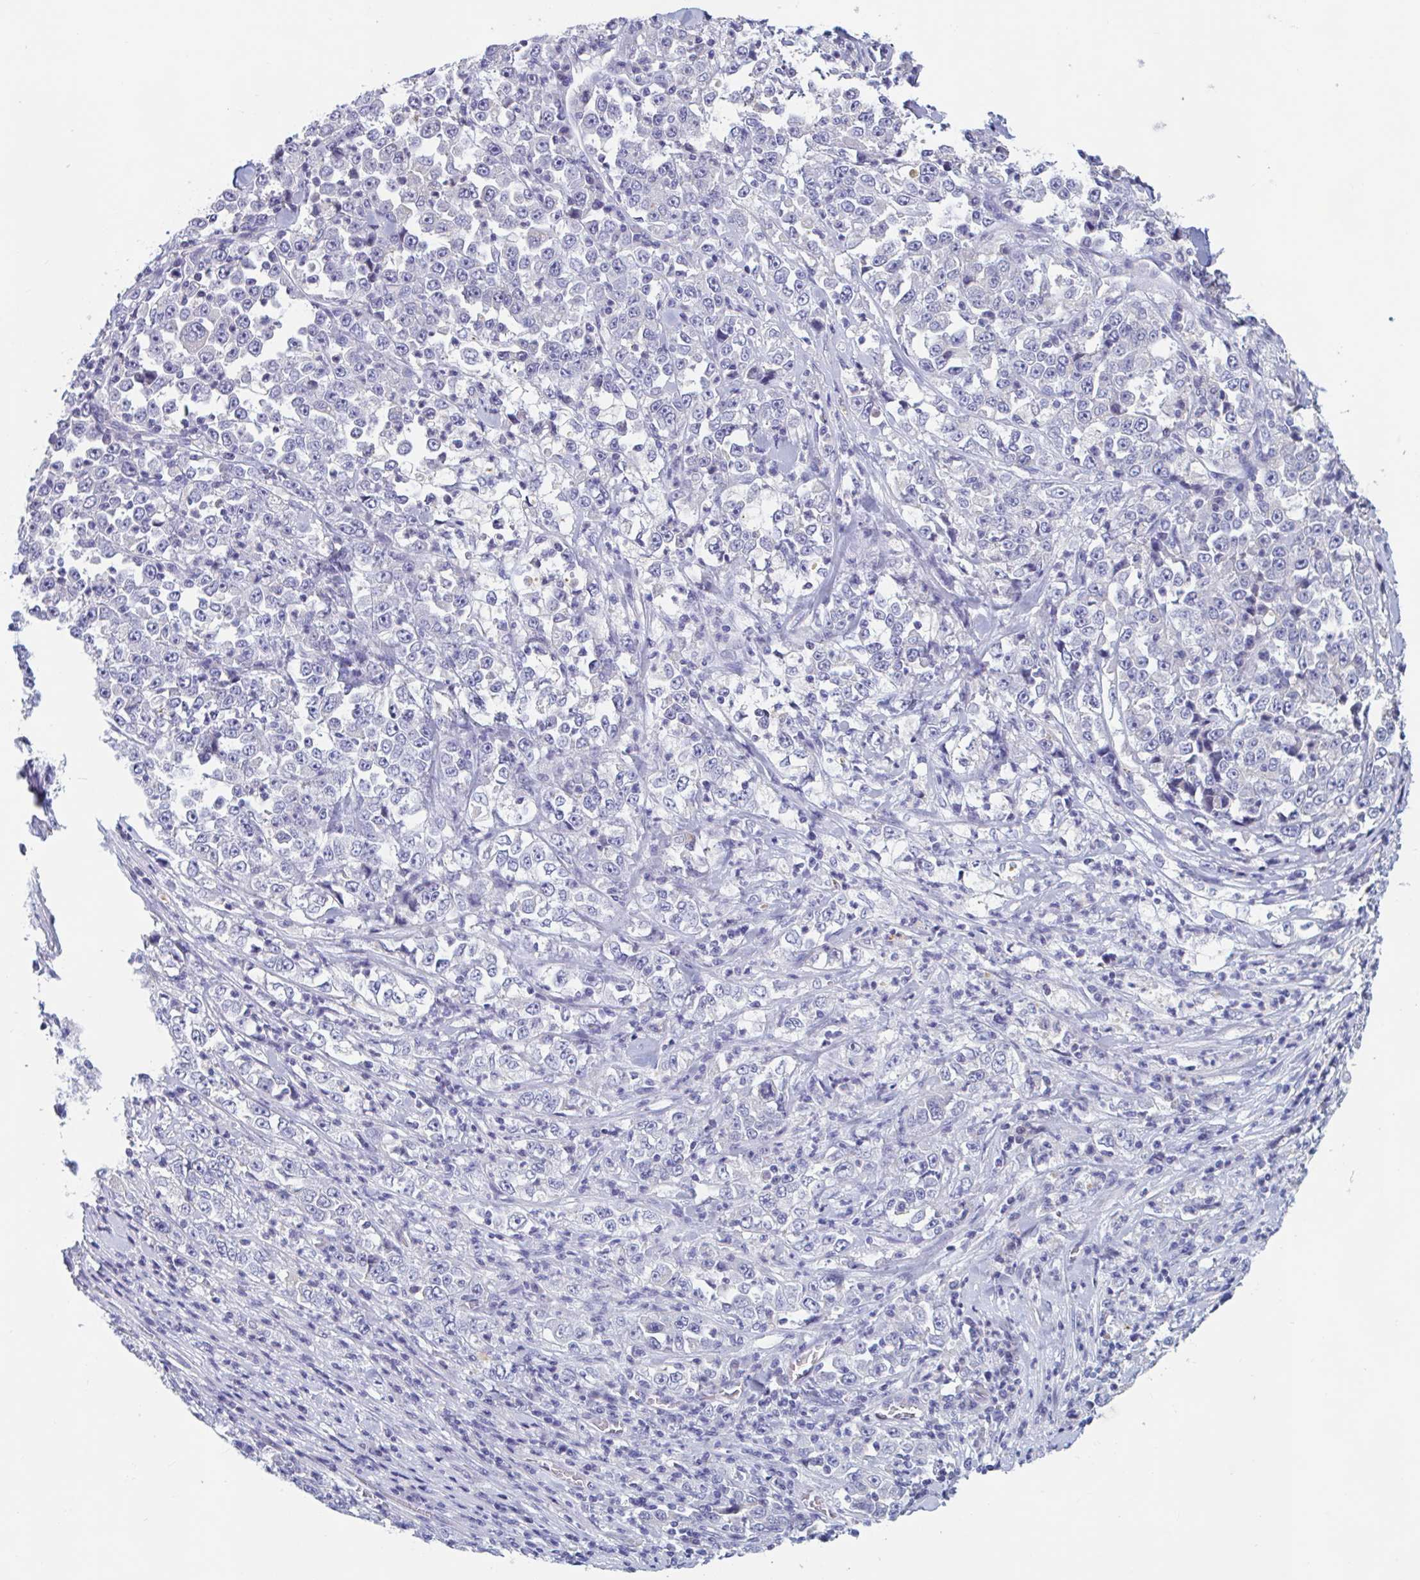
{"staining": {"intensity": "negative", "quantity": "none", "location": "none"}, "tissue": "stomach cancer", "cell_type": "Tumor cells", "image_type": "cancer", "snomed": [{"axis": "morphology", "description": "Normal tissue, NOS"}, {"axis": "morphology", "description": "Adenocarcinoma, NOS"}, {"axis": "topography", "description": "Stomach, upper"}, {"axis": "topography", "description": "Stomach"}], "caption": "DAB (3,3'-diaminobenzidine) immunohistochemical staining of human stomach cancer displays no significant staining in tumor cells.", "gene": "UNKL", "patient": {"sex": "male", "age": 59}}